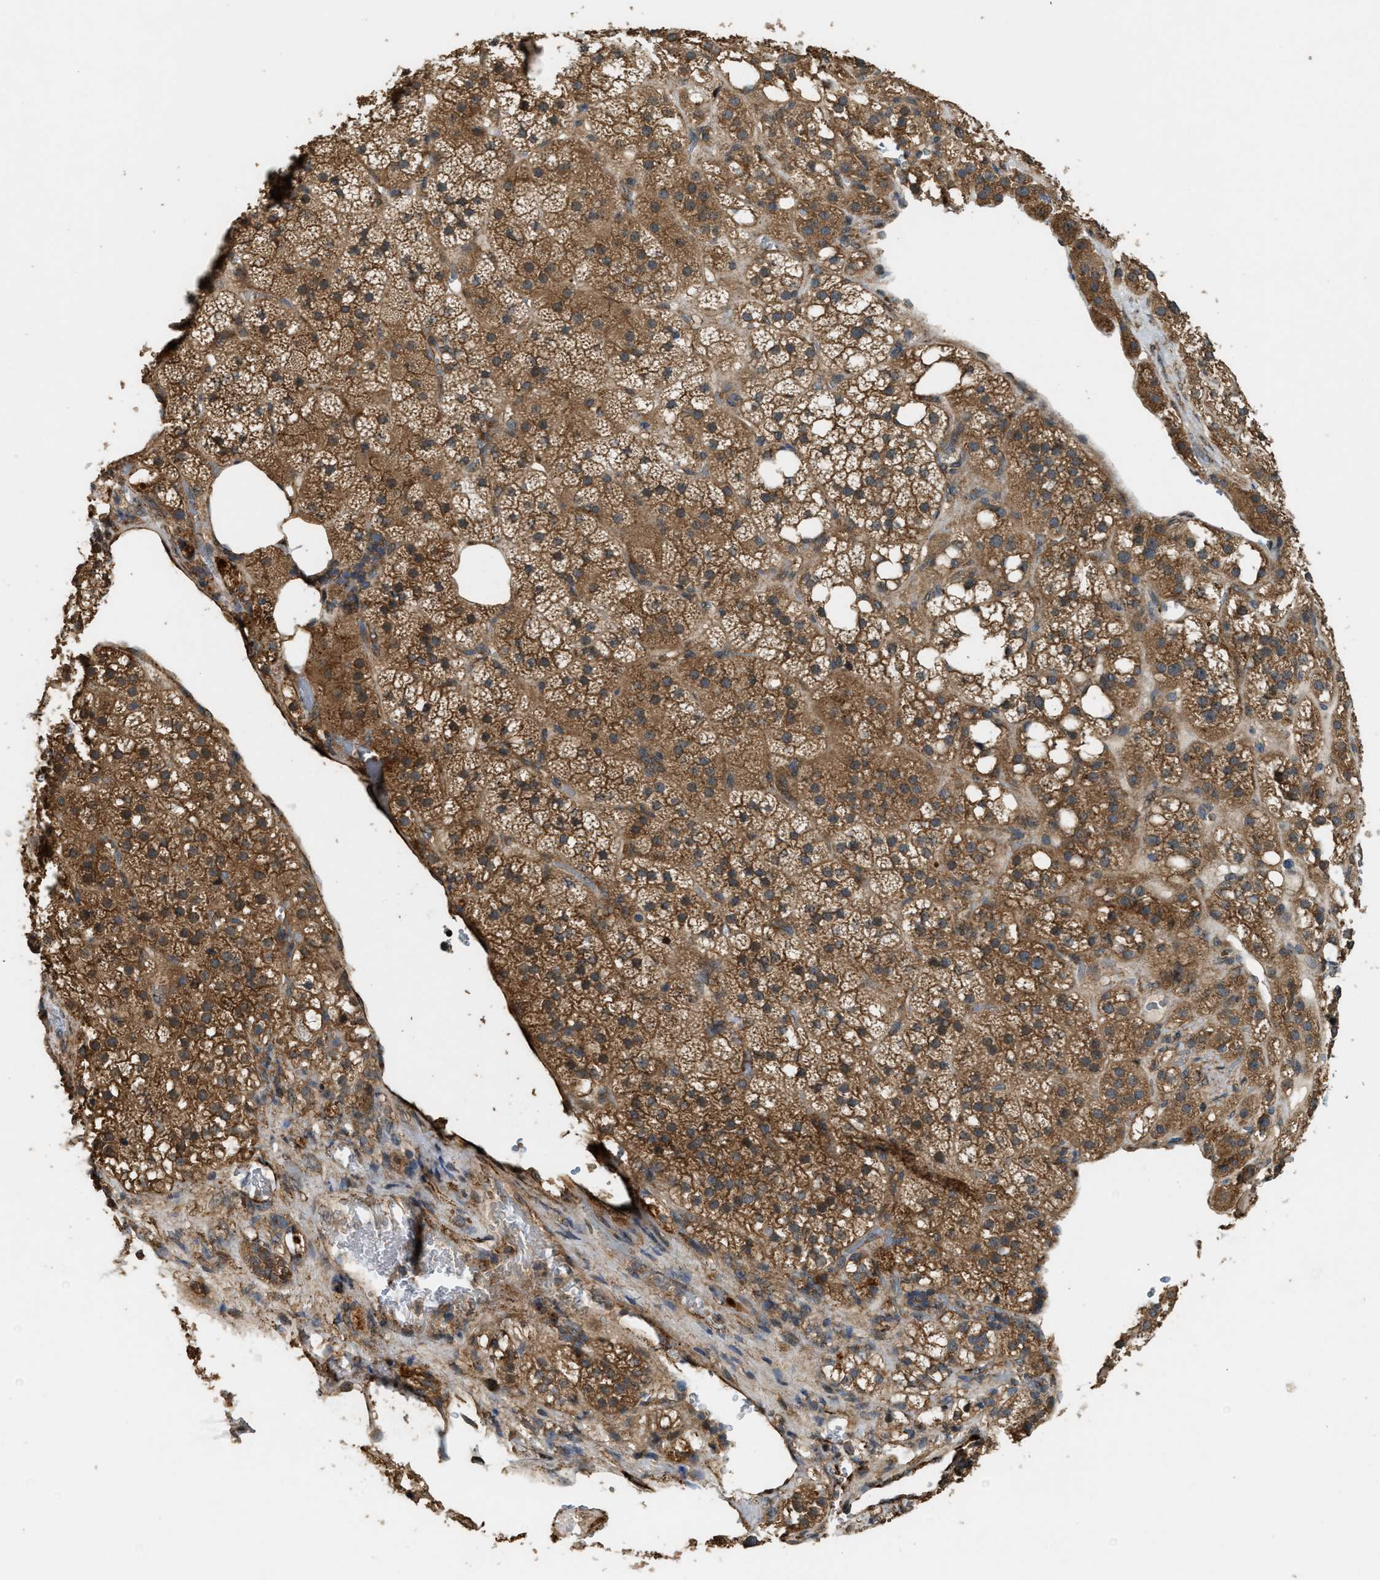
{"staining": {"intensity": "moderate", "quantity": ">75%", "location": "cytoplasmic/membranous"}, "tissue": "adrenal gland", "cell_type": "Glandular cells", "image_type": "normal", "snomed": [{"axis": "morphology", "description": "Normal tissue, NOS"}, {"axis": "topography", "description": "Adrenal gland"}], "caption": "The immunohistochemical stain shows moderate cytoplasmic/membranous expression in glandular cells of unremarkable adrenal gland.", "gene": "ARHGEF5", "patient": {"sex": "female", "age": 59}}